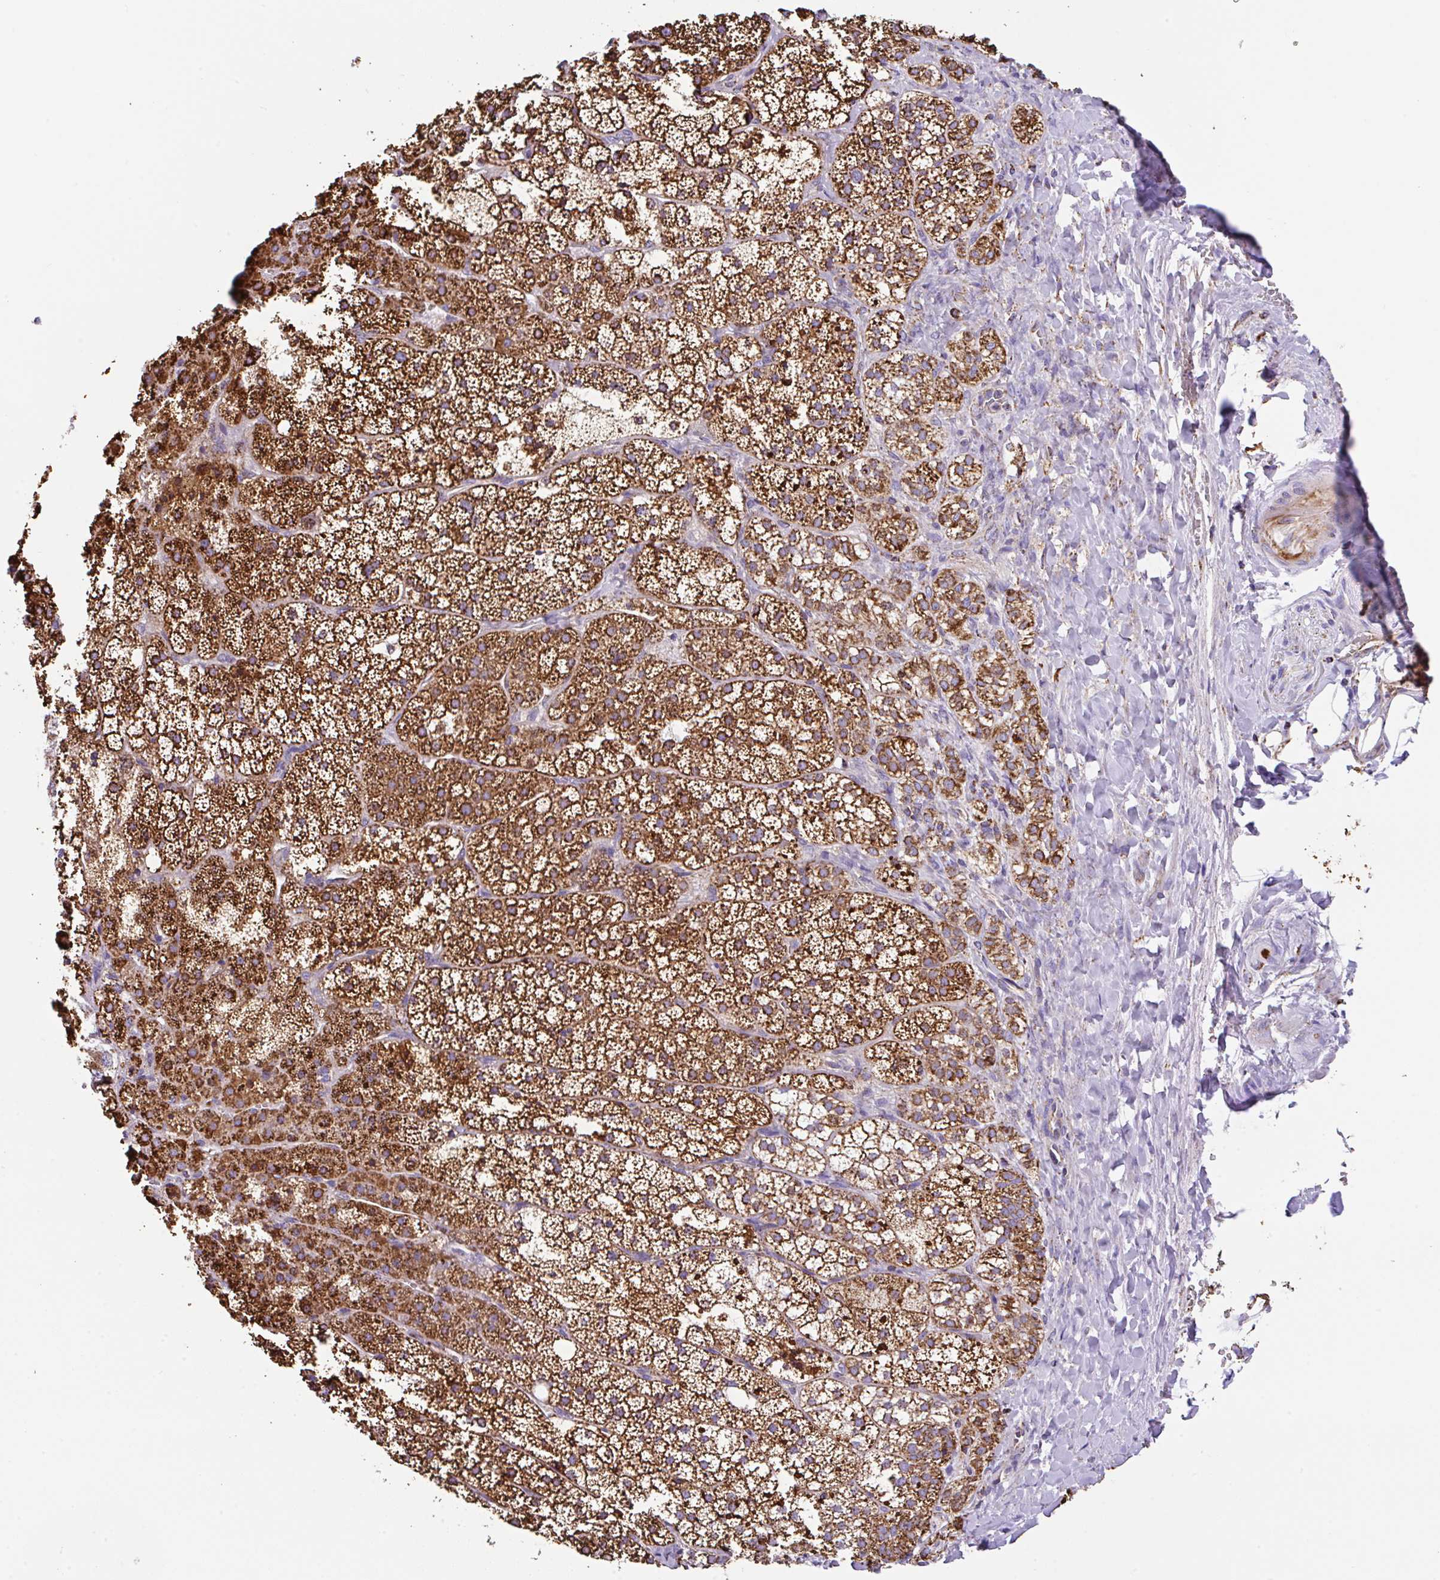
{"staining": {"intensity": "strong", "quantity": ">75%", "location": "cytoplasmic/membranous"}, "tissue": "adrenal gland", "cell_type": "Glandular cells", "image_type": "normal", "snomed": [{"axis": "morphology", "description": "Normal tissue, NOS"}, {"axis": "topography", "description": "Adrenal gland"}], "caption": "Protein staining by immunohistochemistry demonstrates strong cytoplasmic/membranous expression in about >75% of glandular cells in normal adrenal gland. Nuclei are stained in blue.", "gene": "ANKRD33B", "patient": {"sex": "male", "age": 53}}